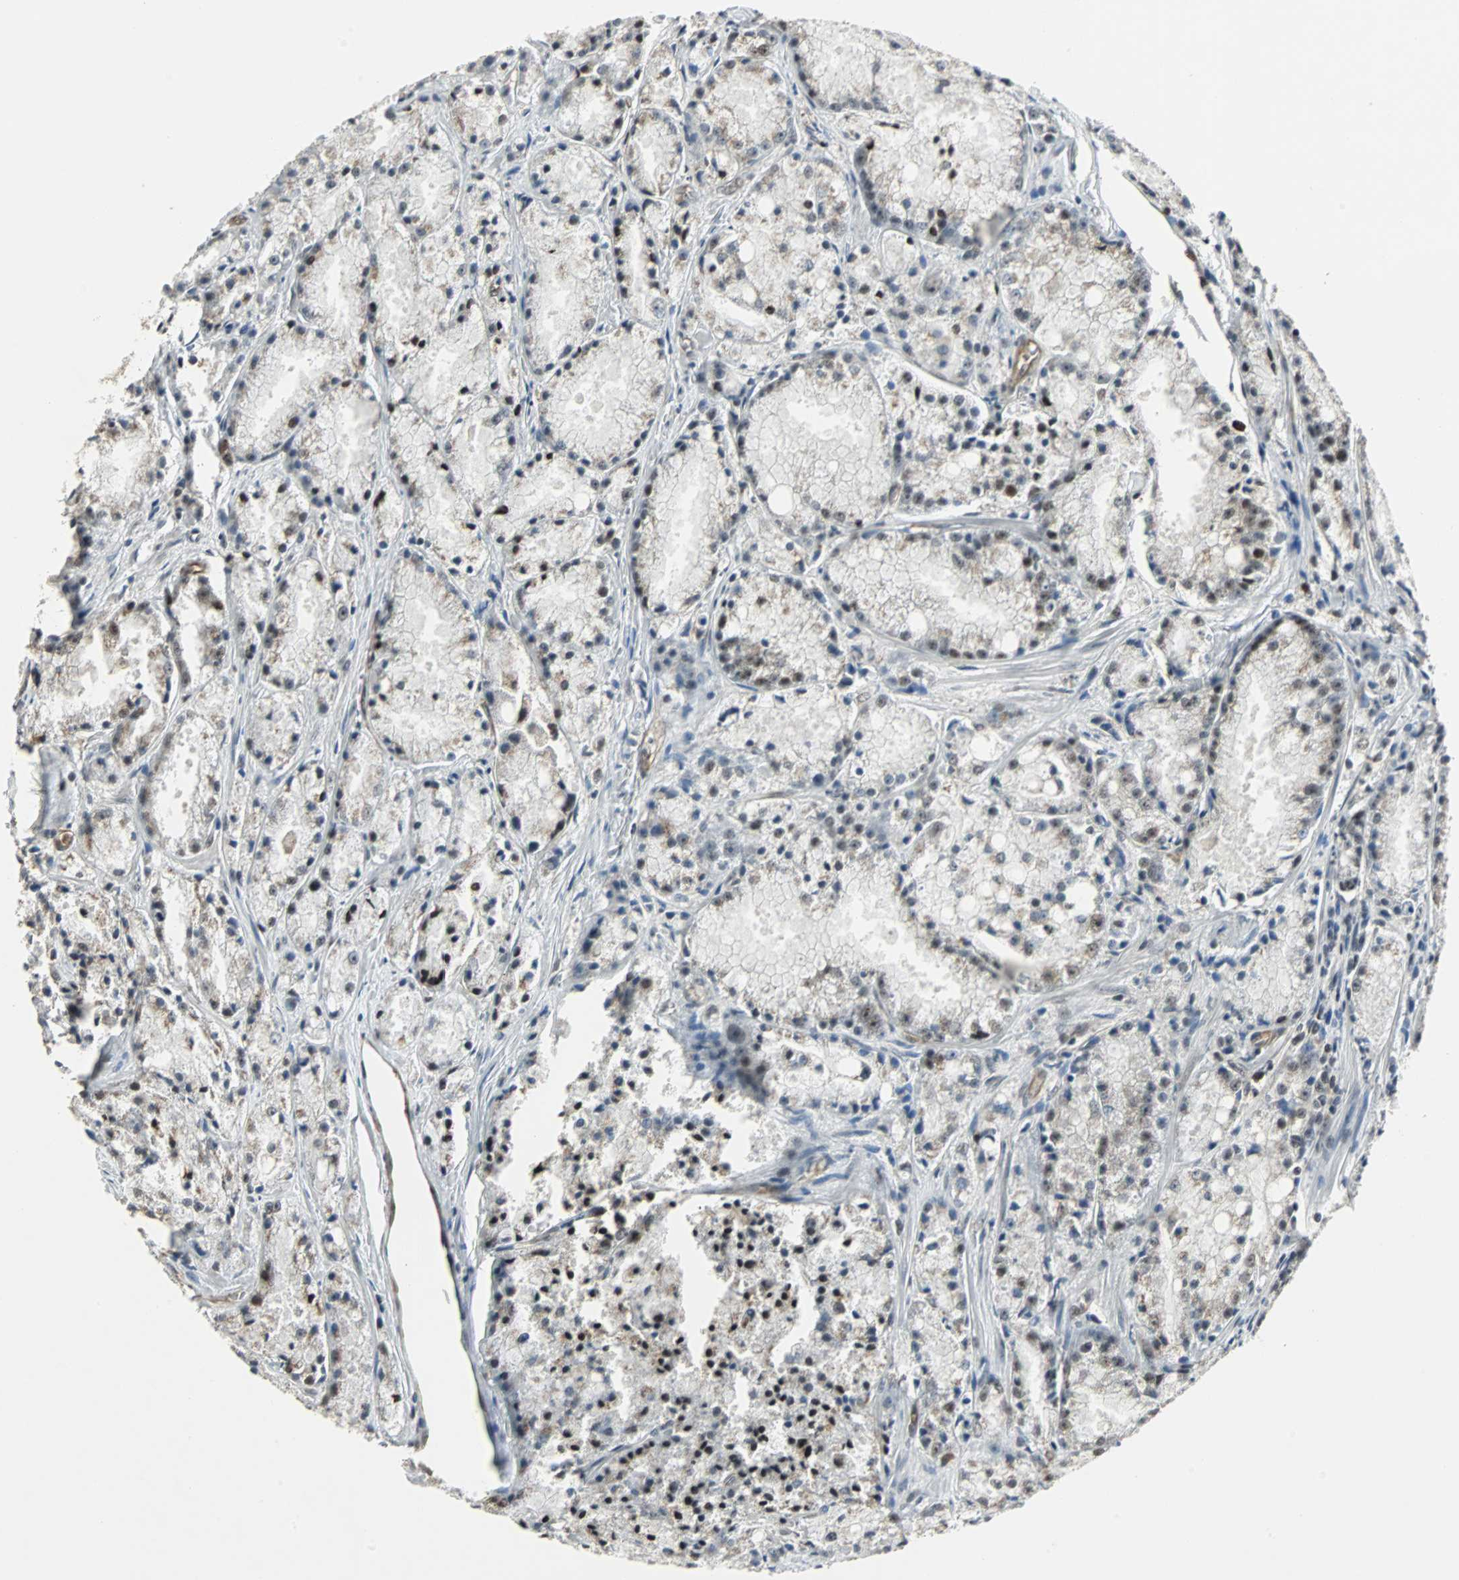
{"staining": {"intensity": "strong", "quantity": "<25%", "location": "nuclear"}, "tissue": "prostate cancer", "cell_type": "Tumor cells", "image_type": "cancer", "snomed": [{"axis": "morphology", "description": "Adenocarcinoma, Low grade"}, {"axis": "topography", "description": "Prostate"}], "caption": "Human prostate cancer (adenocarcinoma (low-grade)) stained with a brown dye reveals strong nuclear positive staining in approximately <25% of tumor cells.", "gene": "MED4", "patient": {"sex": "male", "age": 64}}